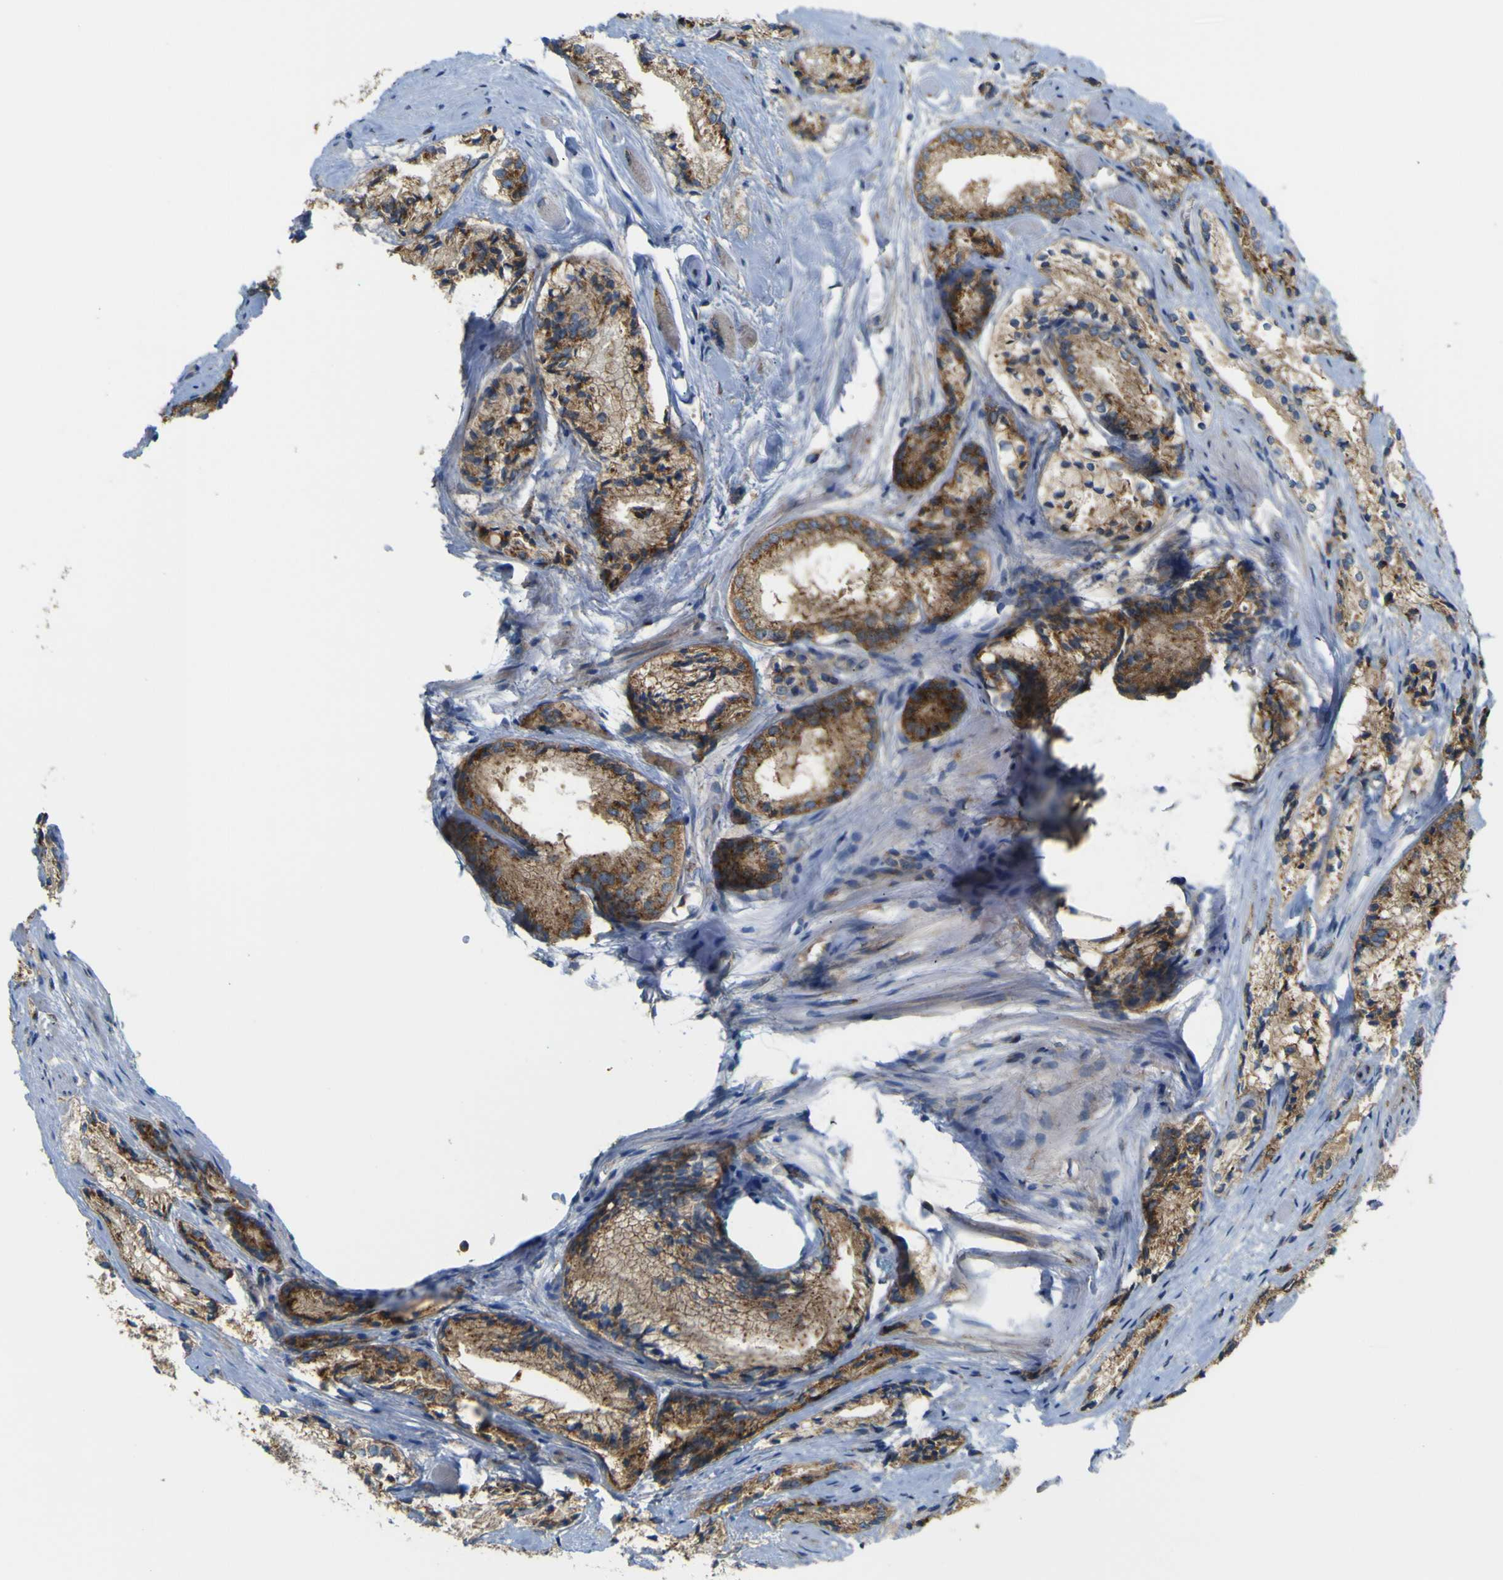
{"staining": {"intensity": "moderate", "quantity": ">75%", "location": "cytoplasmic/membranous"}, "tissue": "prostate cancer", "cell_type": "Tumor cells", "image_type": "cancer", "snomed": [{"axis": "morphology", "description": "Adenocarcinoma, Low grade"}, {"axis": "topography", "description": "Prostate"}], "caption": "Prostate low-grade adenocarcinoma was stained to show a protein in brown. There is medium levels of moderate cytoplasmic/membranous staining in about >75% of tumor cells.", "gene": "IGF2R", "patient": {"sex": "male", "age": 60}}